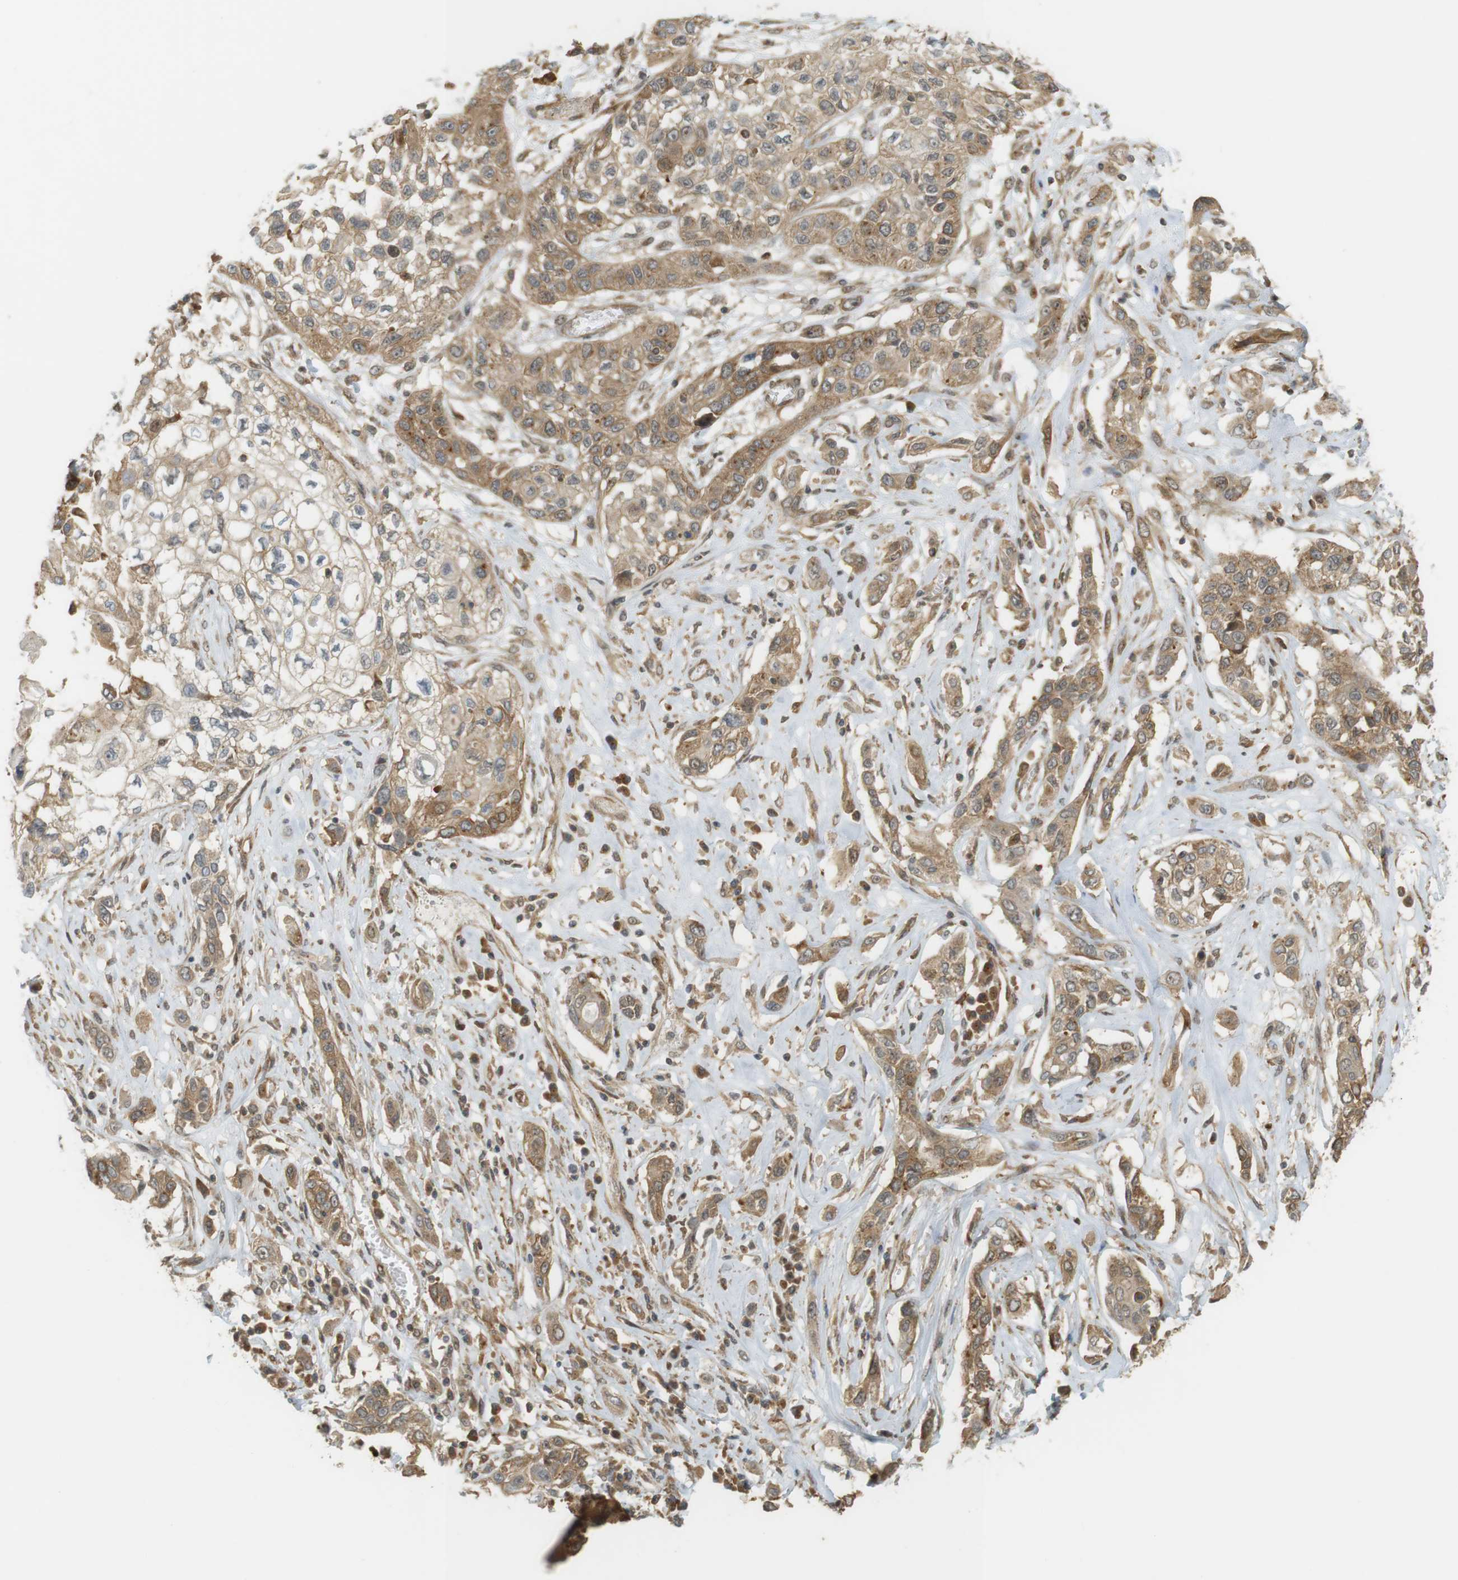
{"staining": {"intensity": "moderate", "quantity": ">75%", "location": "cytoplasmic/membranous,nuclear"}, "tissue": "lung cancer", "cell_type": "Tumor cells", "image_type": "cancer", "snomed": [{"axis": "morphology", "description": "Squamous cell carcinoma, NOS"}, {"axis": "topography", "description": "Lung"}], "caption": "A photomicrograph of human lung cancer (squamous cell carcinoma) stained for a protein demonstrates moderate cytoplasmic/membranous and nuclear brown staining in tumor cells.", "gene": "PA2G4", "patient": {"sex": "male", "age": 71}}